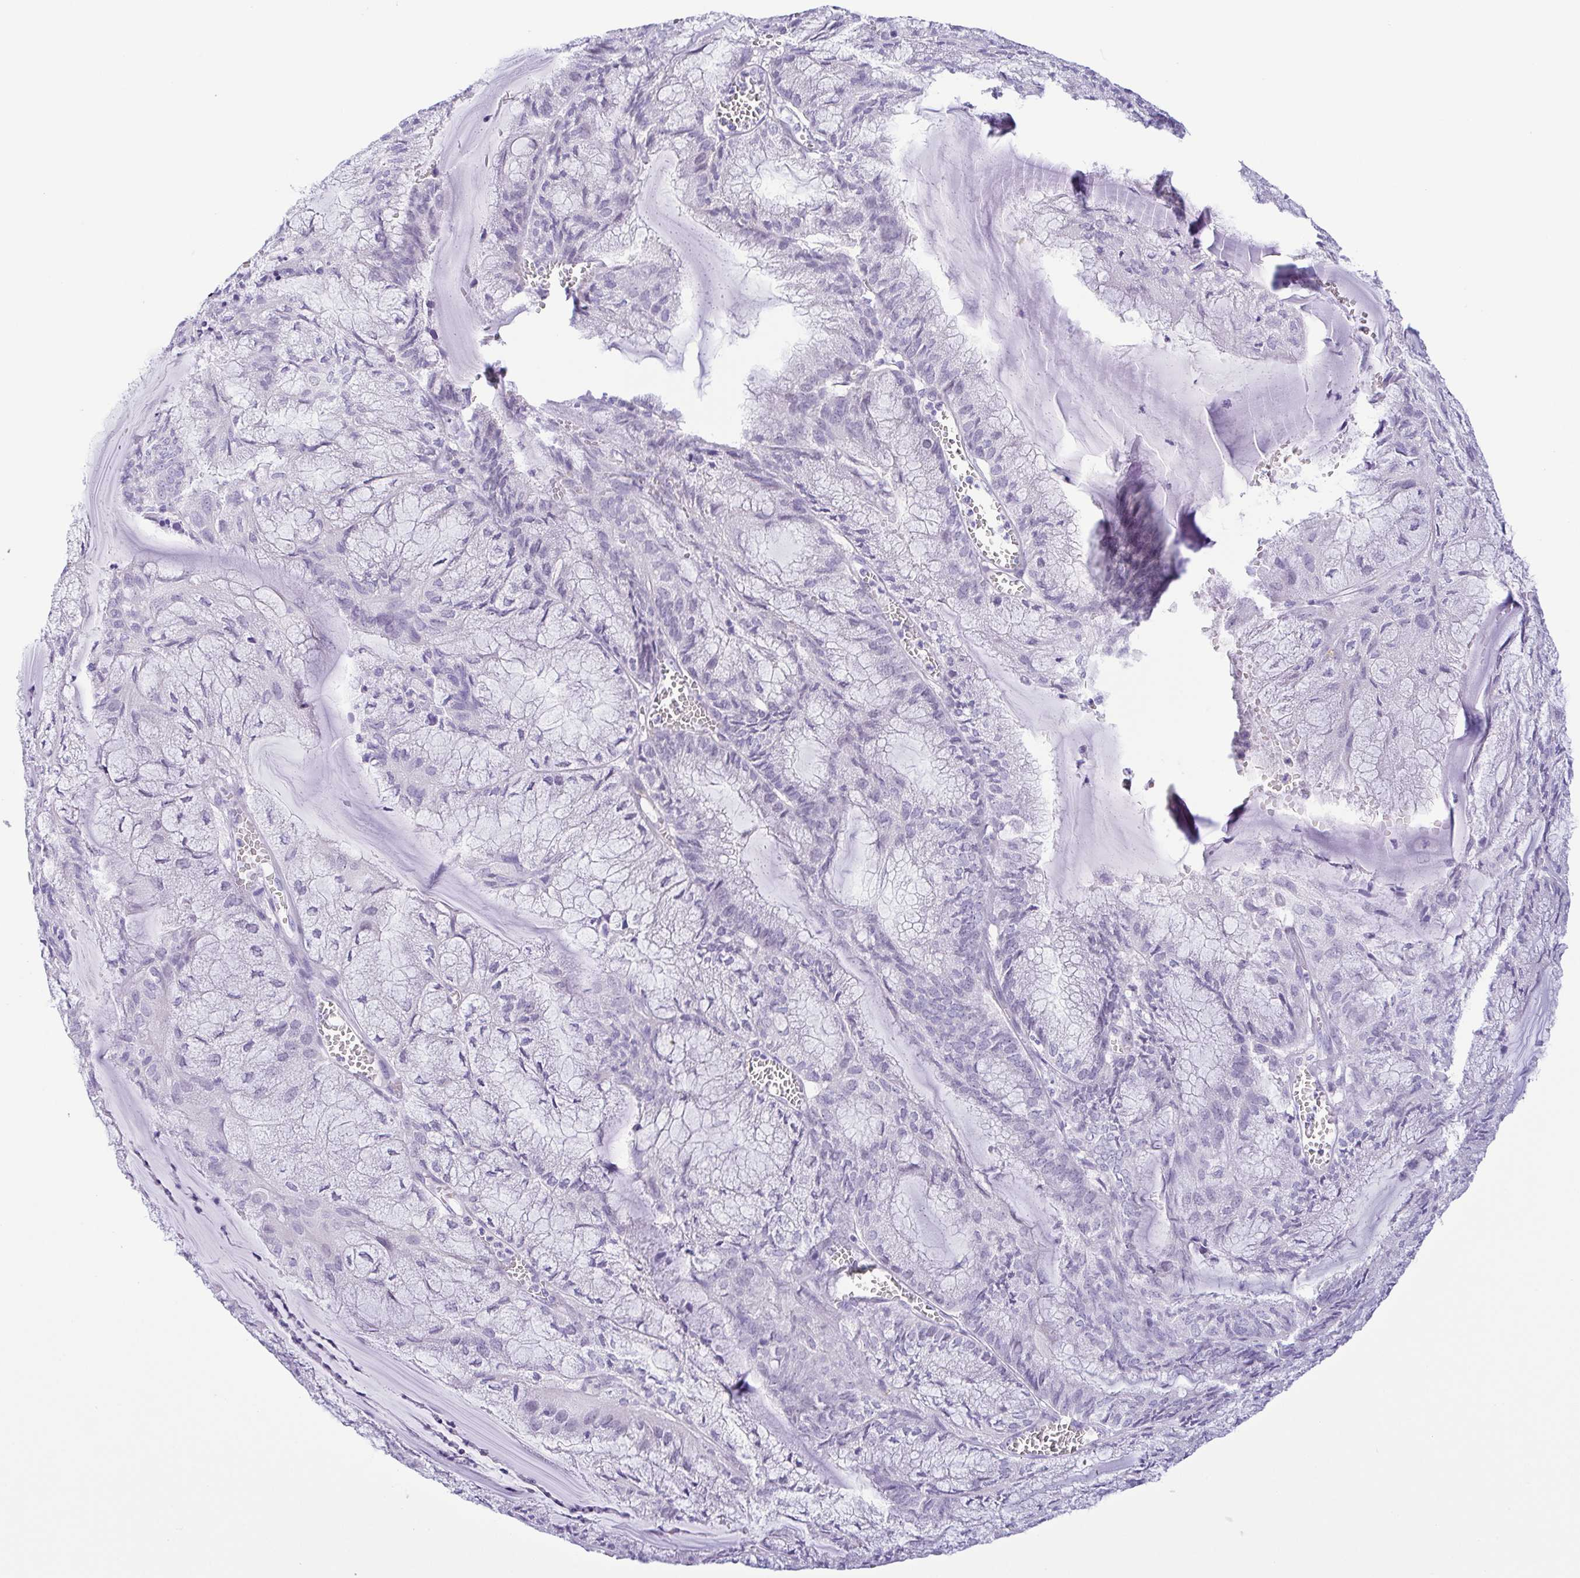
{"staining": {"intensity": "negative", "quantity": "none", "location": "none"}, "tissue": "endometrial cancer", "cell_type": "Tumor cells", "image_type": "cancer", "snomed": [{"axis": "morphology", "description": "Carcinoma, NOS"}, {"axis": "topography", "description": "Endometrium"}], "caption": "This micrograph is of endometrial cancer stained with immunohistochemistry (IHC) to label a protein in brown with the nuclei are counter-stained blue. There is no staining in tumor cells.", "gene": "MYL7", "patient": {"sex": "female", "age": 62}}